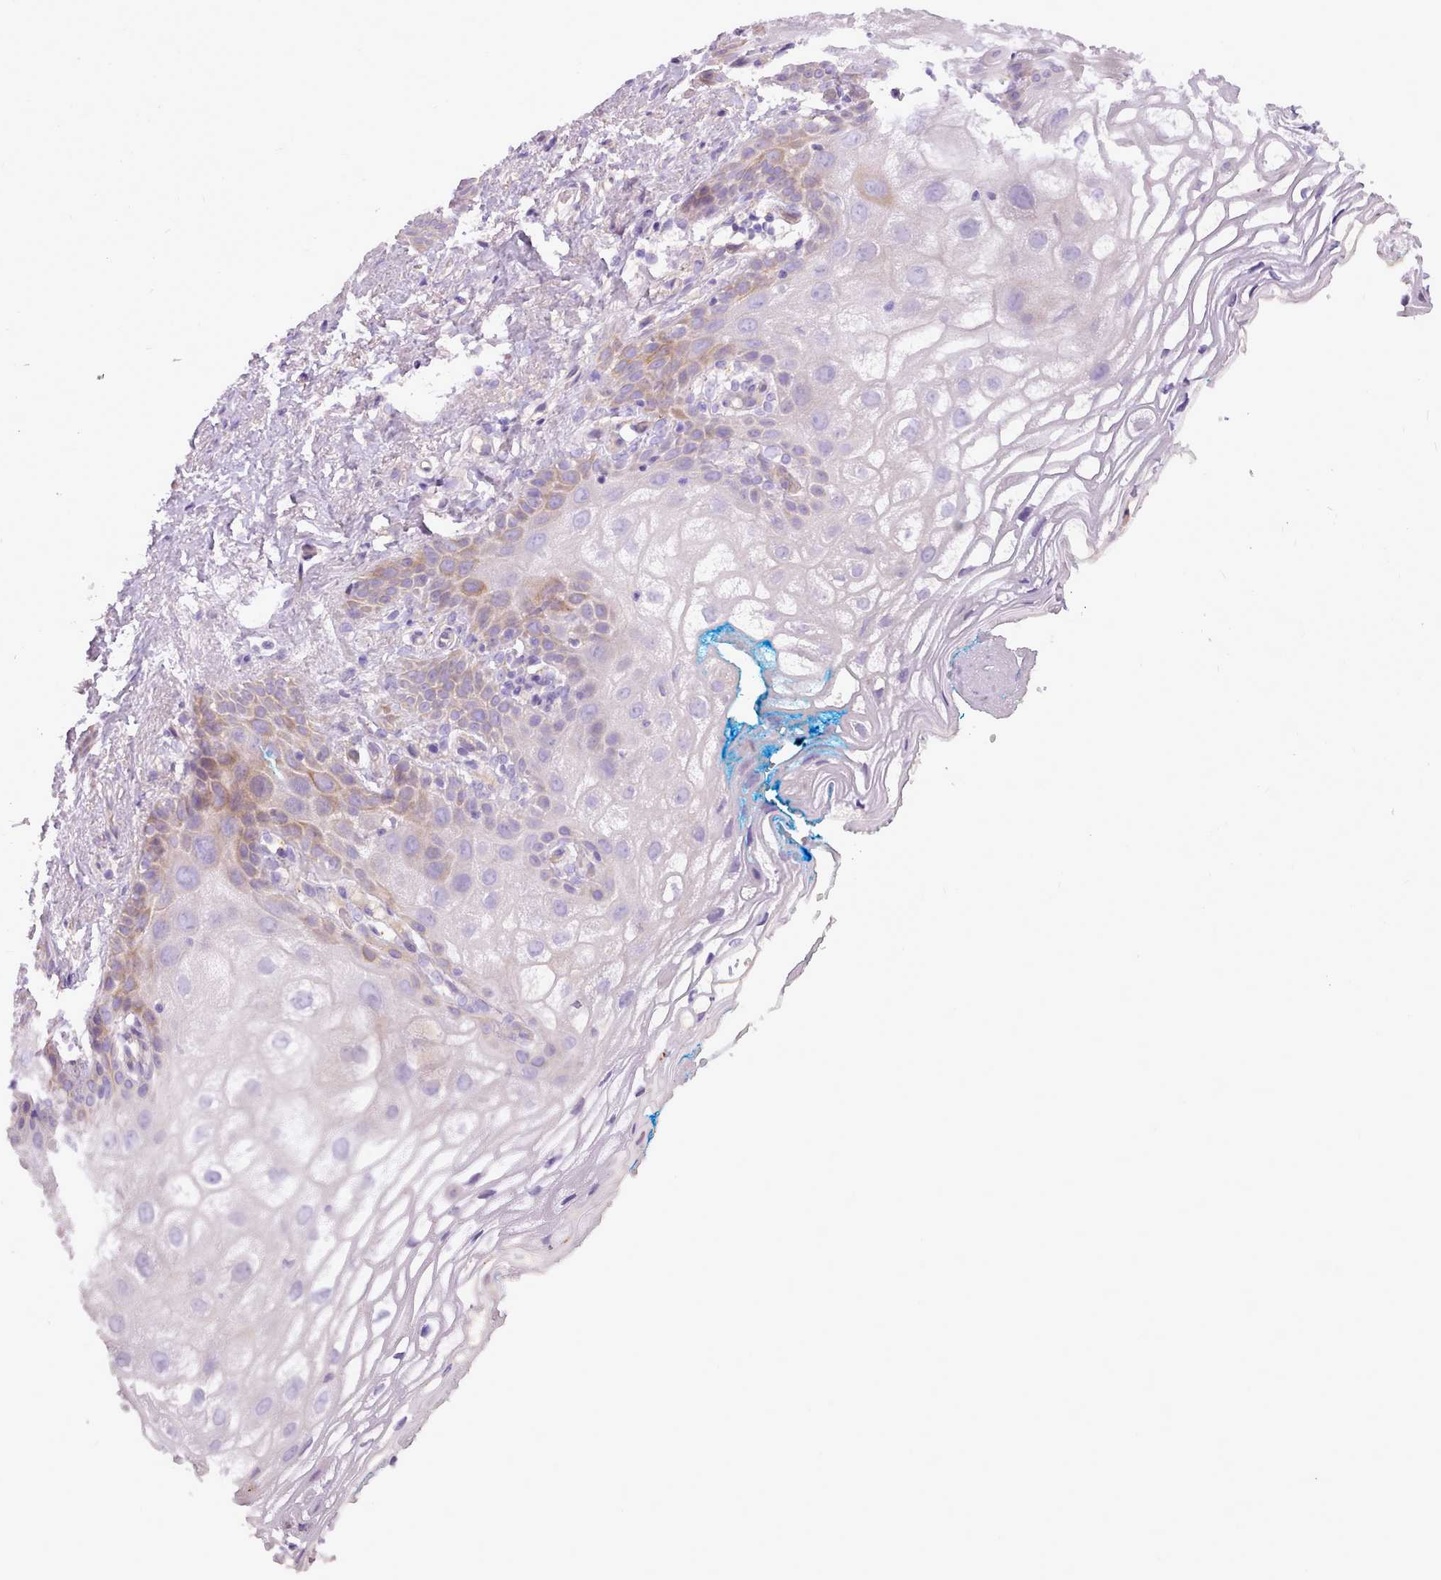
{"staining": {"intensity": "moderate", "quantity": "<25%", "location": "cytoplasmic/membranous"}, "tissue": "vagina", "cell_type": "Squamous epithelial cells", "image_type": "normal", "snomed": [{"axis": "morphology", "description": "Normal tissue, NOS"}, {"axis": "topography", "description": "Vagina"}], "caption": "Vagina stained with DAB (3,3'-diaminobenzidine) immunohistochemistry (IHC) exhibits low levels of moderate cytoplasmic/membranous expression in about <25% of squamous epithelial cells. (Brightfield microscopy of DAB IHC at high magnification).", "gene": "NTN4", "patient": {"sex": "female", "age": 68}}